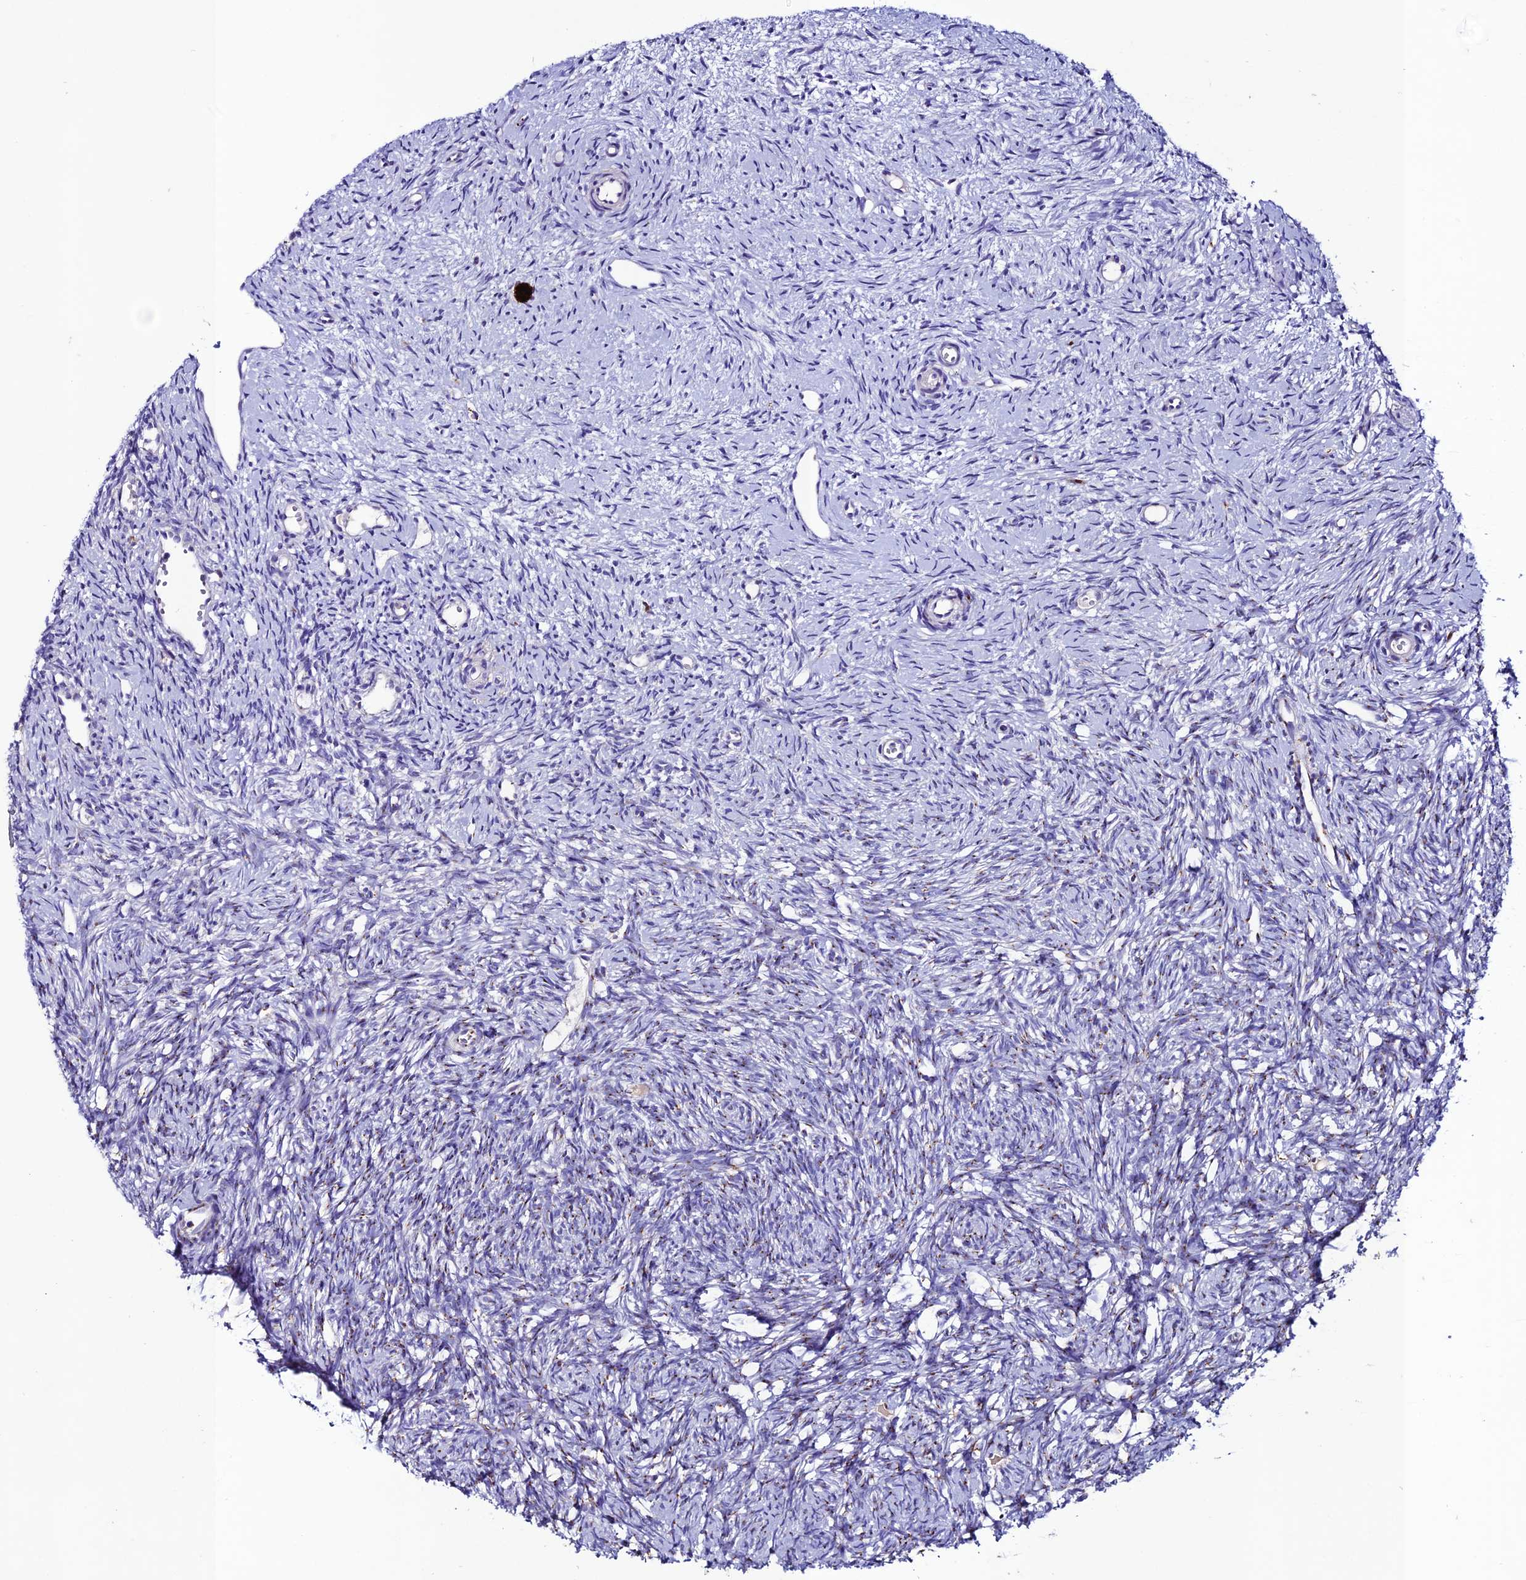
{"staining": {"intensity": "negative", "quantity": "none", "location": "none"}, "tissue": "ovary", "cell_type": "Follicle cells", "image_type": "normal", "snomed": [{"axis": "morphology", "description": "Normal tissue, NOS"}, {"axis": "topography", "description": "Ovary"}], "caption": "Follicle cells show no significant protein positivity in unremarkable ovary. Brightfield microscopy of immunohistochemistry (IHC) stained with DAB (brown) and hematoxylin (blue), captured at high magnification.", "gene": "OR51Q1", "patient": {"sex": "female", "age": 51}}